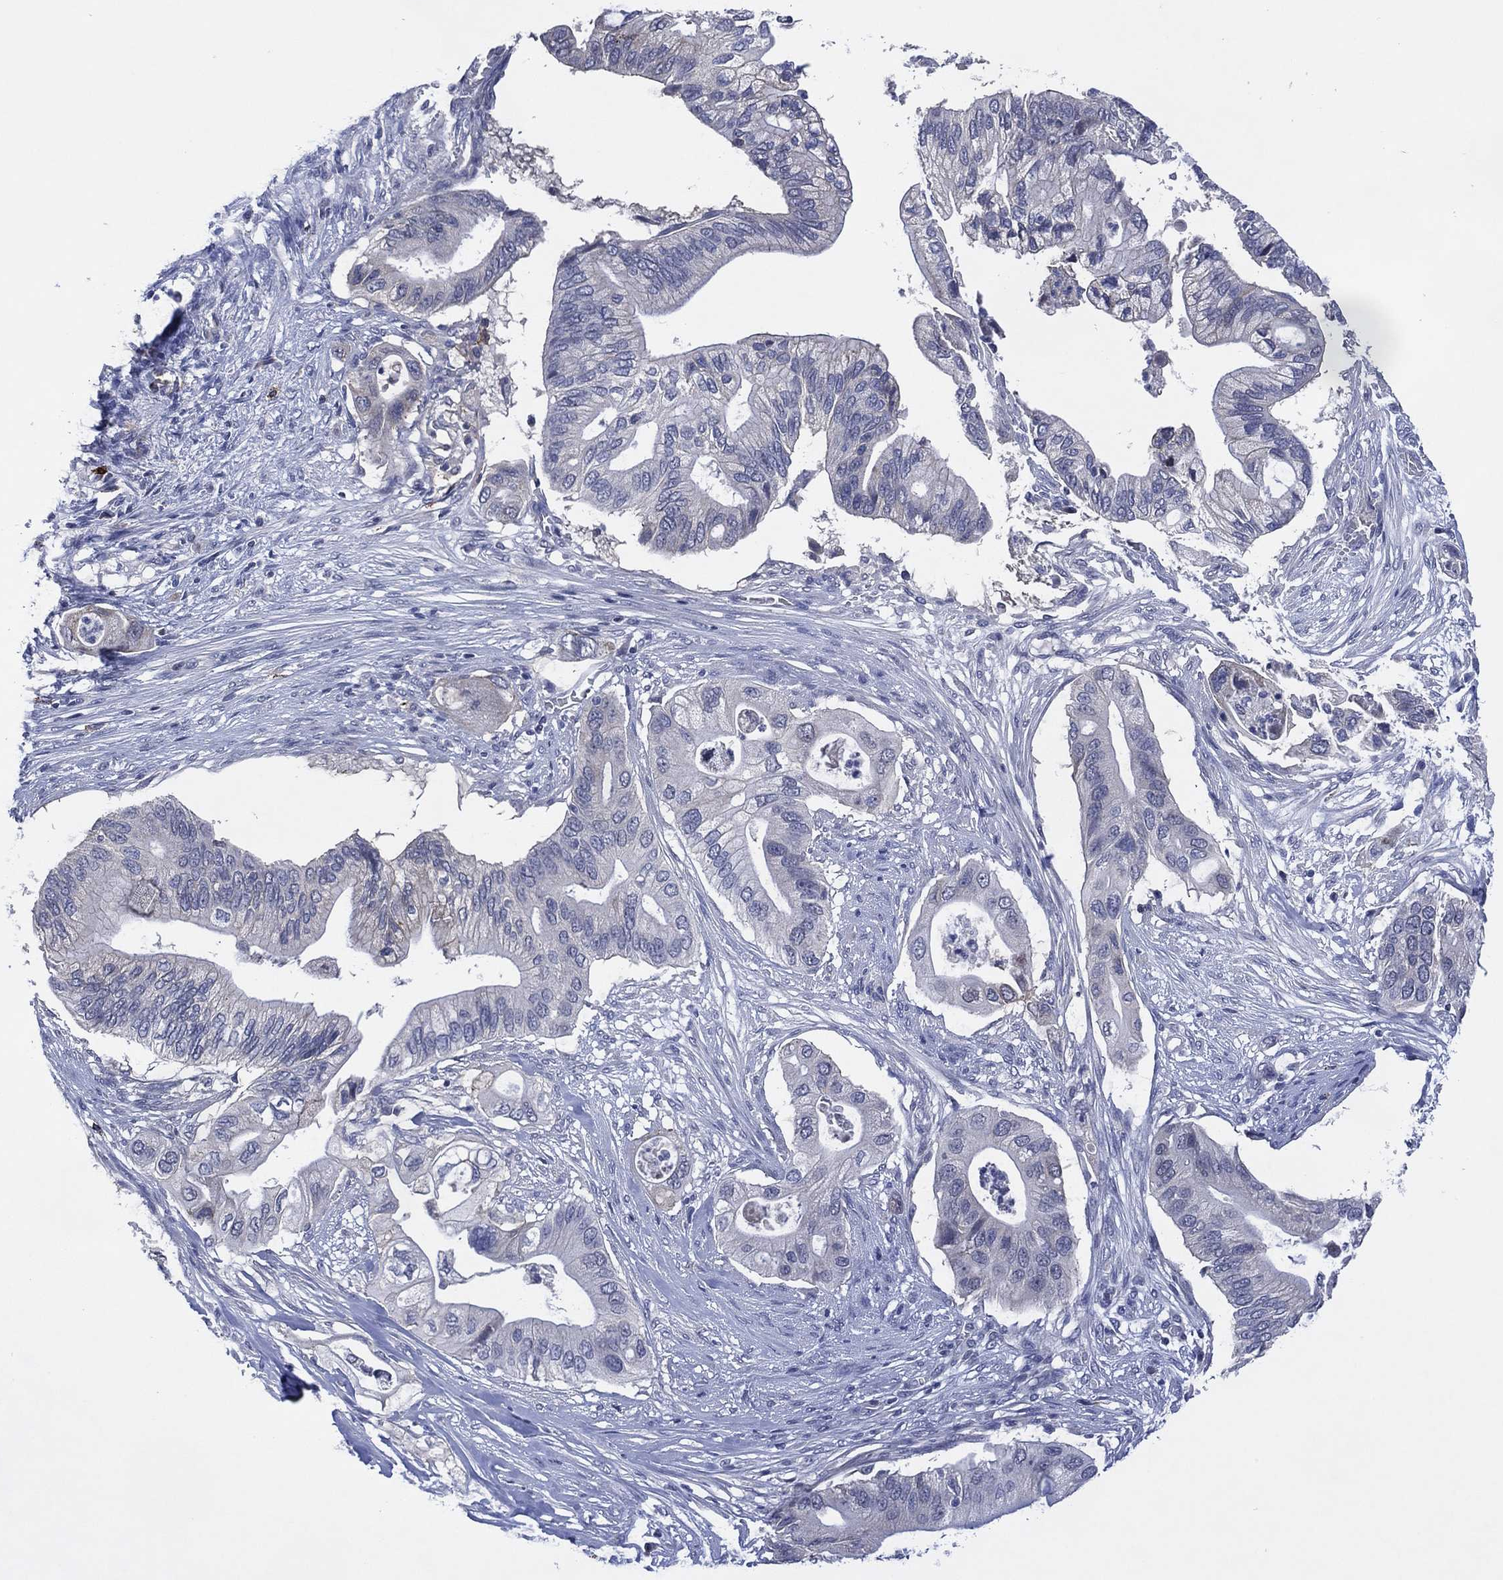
{"staining": {"intensity": "negative", "quantity": "none", "location": "none"}, "tissue": "pancreatic cancer", "cell_type": "Tumor cells", "image_type": "cancer", "snomed": [{"axis": "morphology", "description": "Adenocarcinoma, NOS"}, {"axis": "topography", "description": "Pancreas"}], "caption": "The micrograph exhibits no significant expression in tumor cells of pancreatic cancer.", "gene": "USP26", "patient": {"sex": "female", "age": 72}}